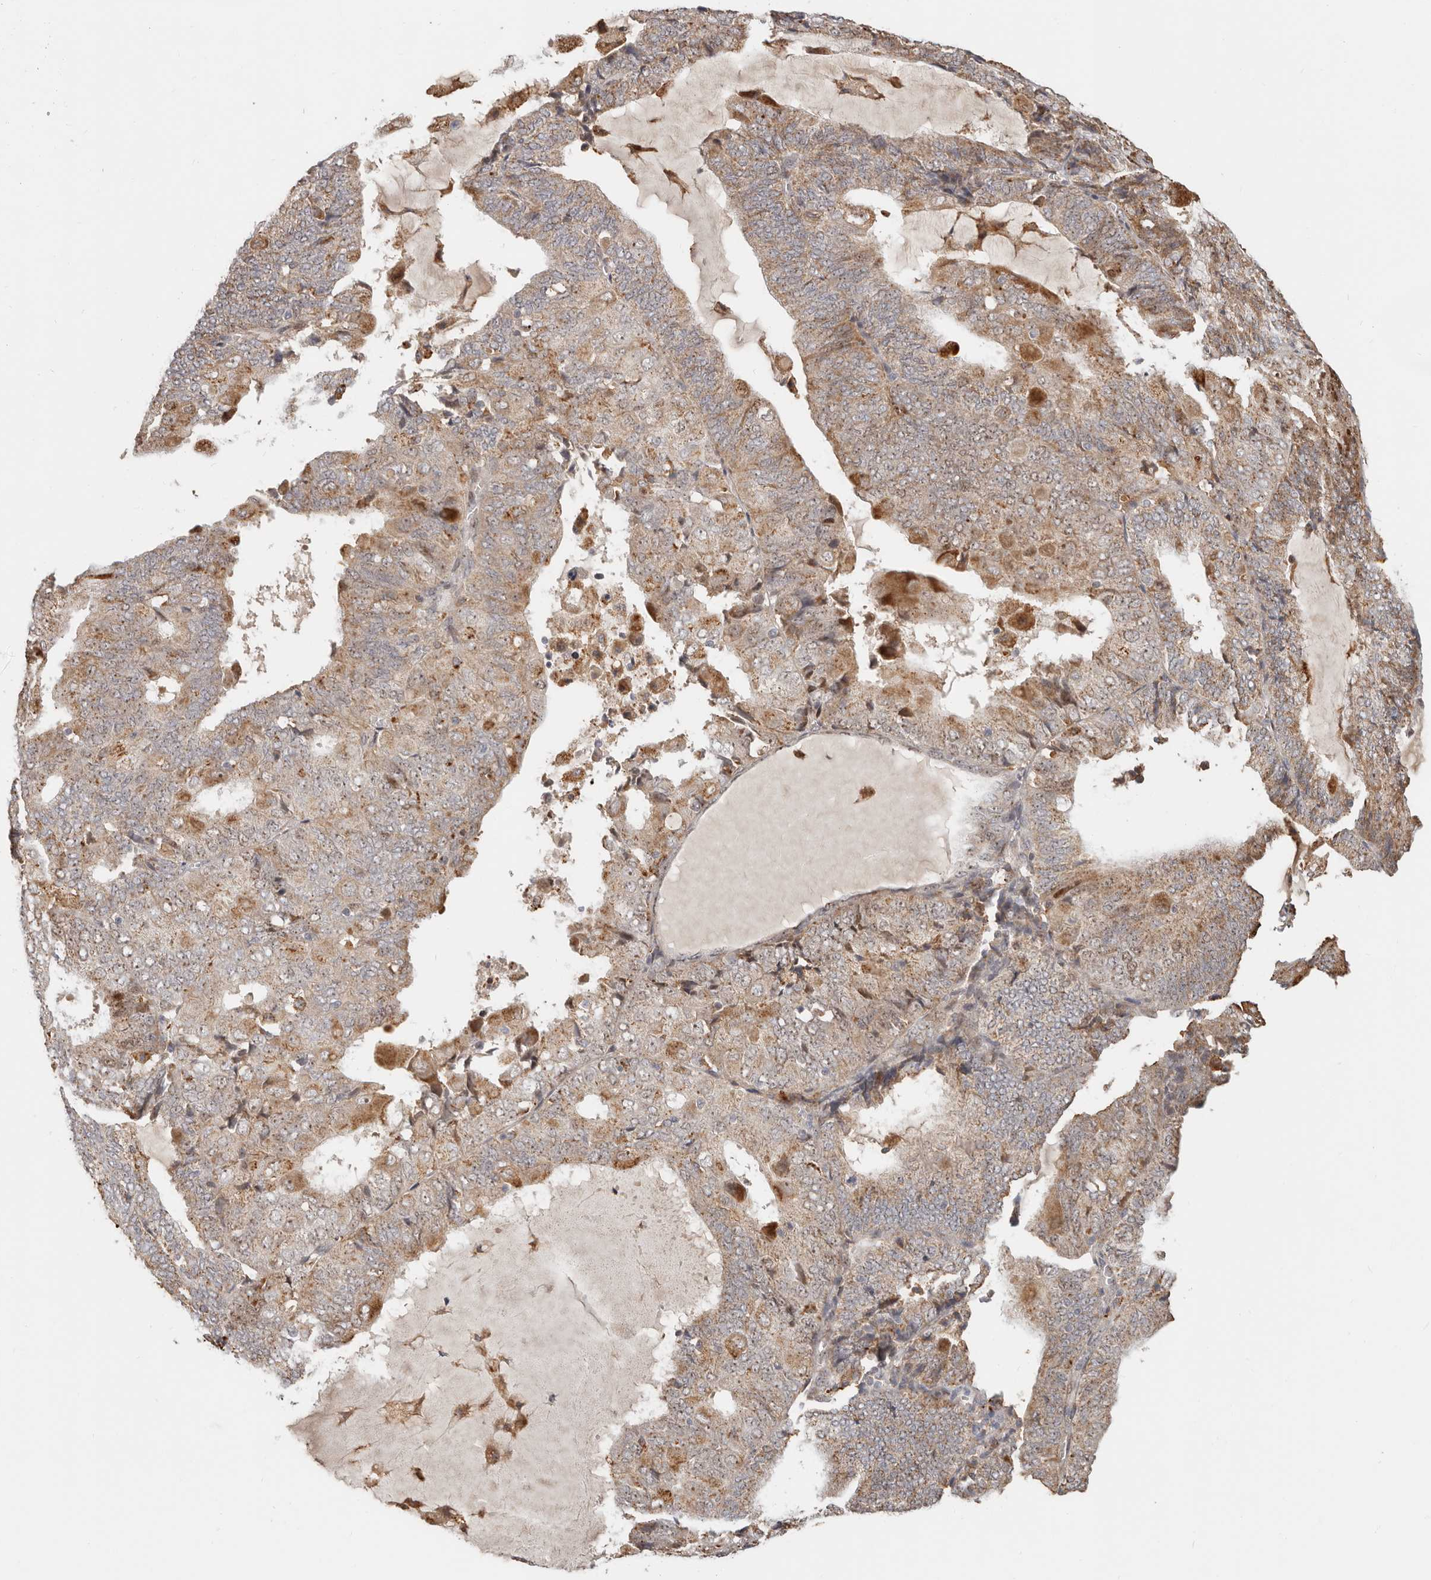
{"staining": {"intensity": "moderate", "quantity": ">75%", "location": "cytoplasmic/membranous"}, "tissue": "endometrial cancer", "cell_type": "Tumor cells", "image_type": "cancer", "snomed": [{"axis": "morphology", "description": "Adenocarcinoma, NOS"}, {"axis": "topography", "description": "Endometrium"}], "caption": "Endometrial cancer (adenocarcinoma) stained for a protein reveals moderate cytoplasmic/membranous positivity in tumor cells.", "gene": "ZRANB1", "patient": {"sex": "female", "age": 81}}